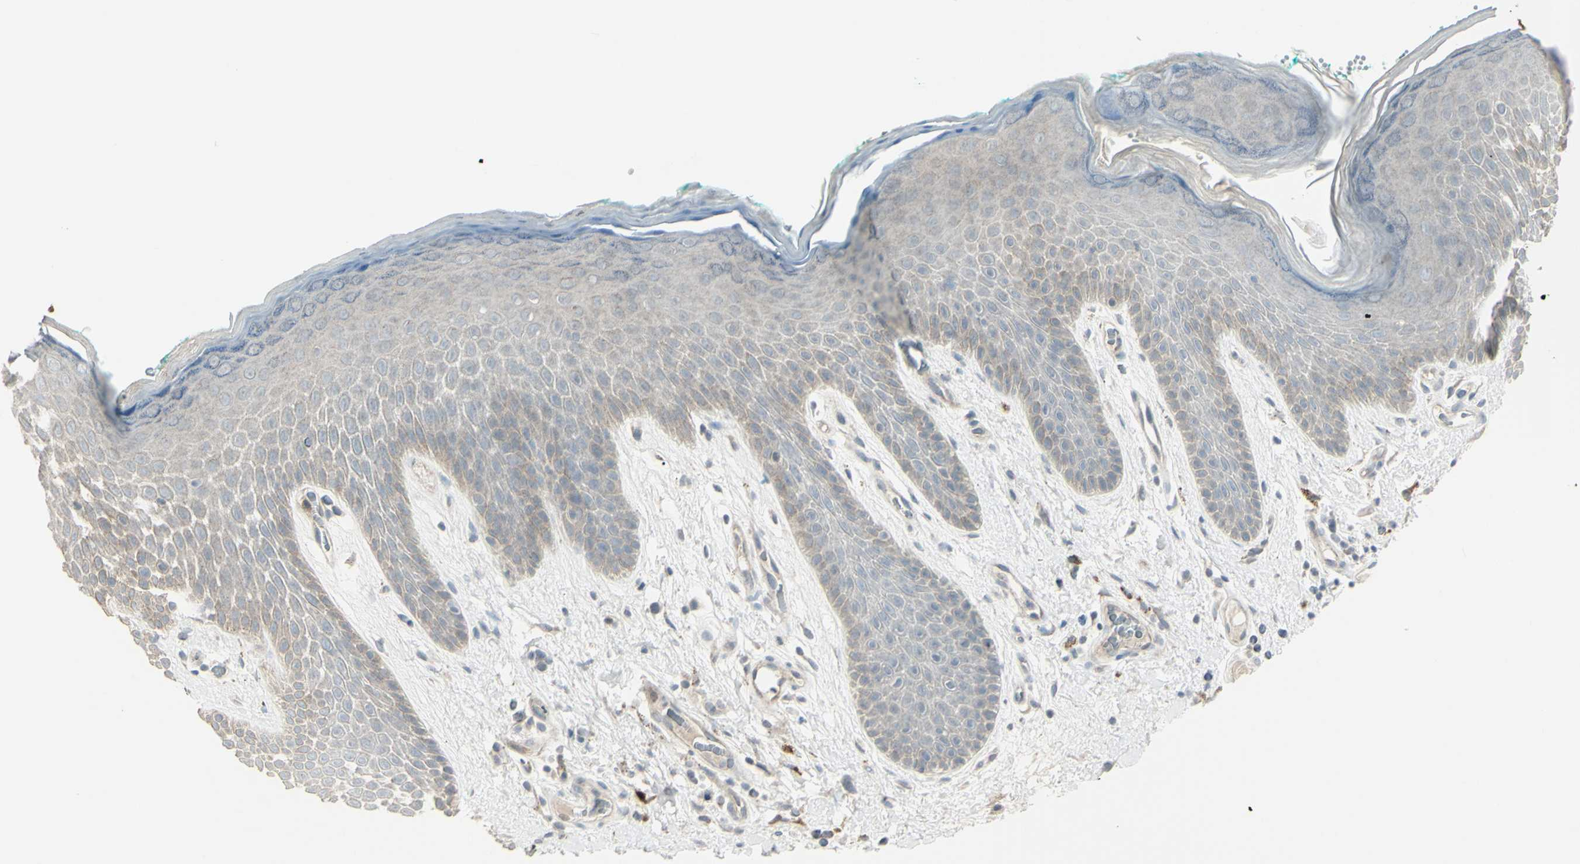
{"staining": {"intensity": "weak", "quantity": ">75%", "location": "cytoplasmic/membranous"}, "tissue": "skin", "cell_type": "Epidermal cells", "image_type": "normal", "snomed": [{"axis": "morphology", "description": "Normal tissue, NOS"}, {"axis": "topography", "description": "Anal"}], "caption": "Immunohistochemical staining of benign human skin displays >75% levels of weak cytoplasmic/membranous protein staining in about >75% of epidermal cells.", "gene": "SH3GL2", "patient": {"sex": "male", "age": 74}}